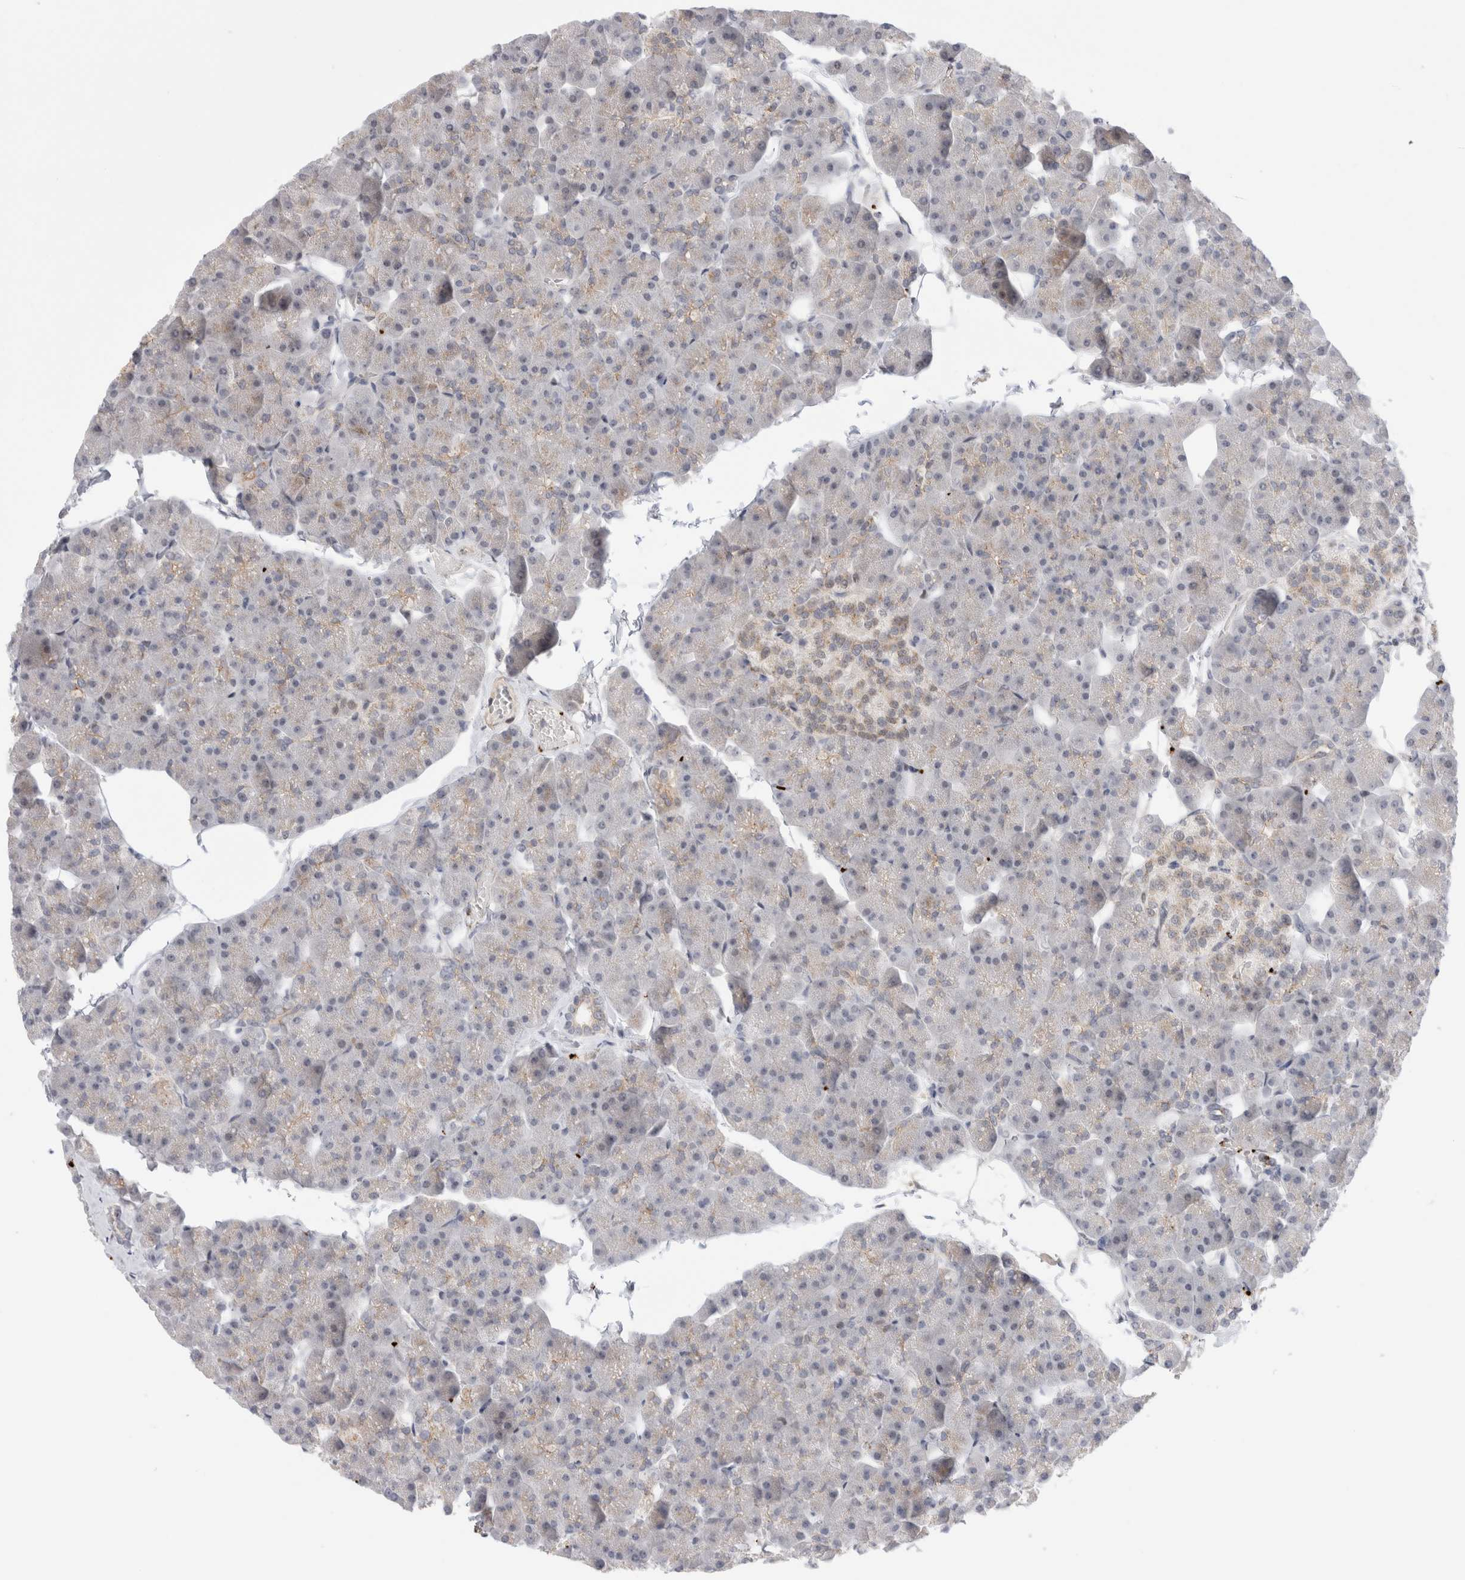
{"staining": {"intensity": "weak", "quantity": "<25%", "location": "cytoplasmic/membranous"}, "tissue": "pancreas", "cell_type": "Exocrine glandular cells", "image_type": "normal", "snomed": [{"axis": "morphology", "description": "Normal tissue, NOS"}, {"axis": "topography", "description": "Pancreas"}], "caption": "Pancreas stained for a protein using immunohistochemistry demonstrates no expression exocrine glandular cells.", "gene": "VPS28", "patient": {"sex": "male", "age": 35}}